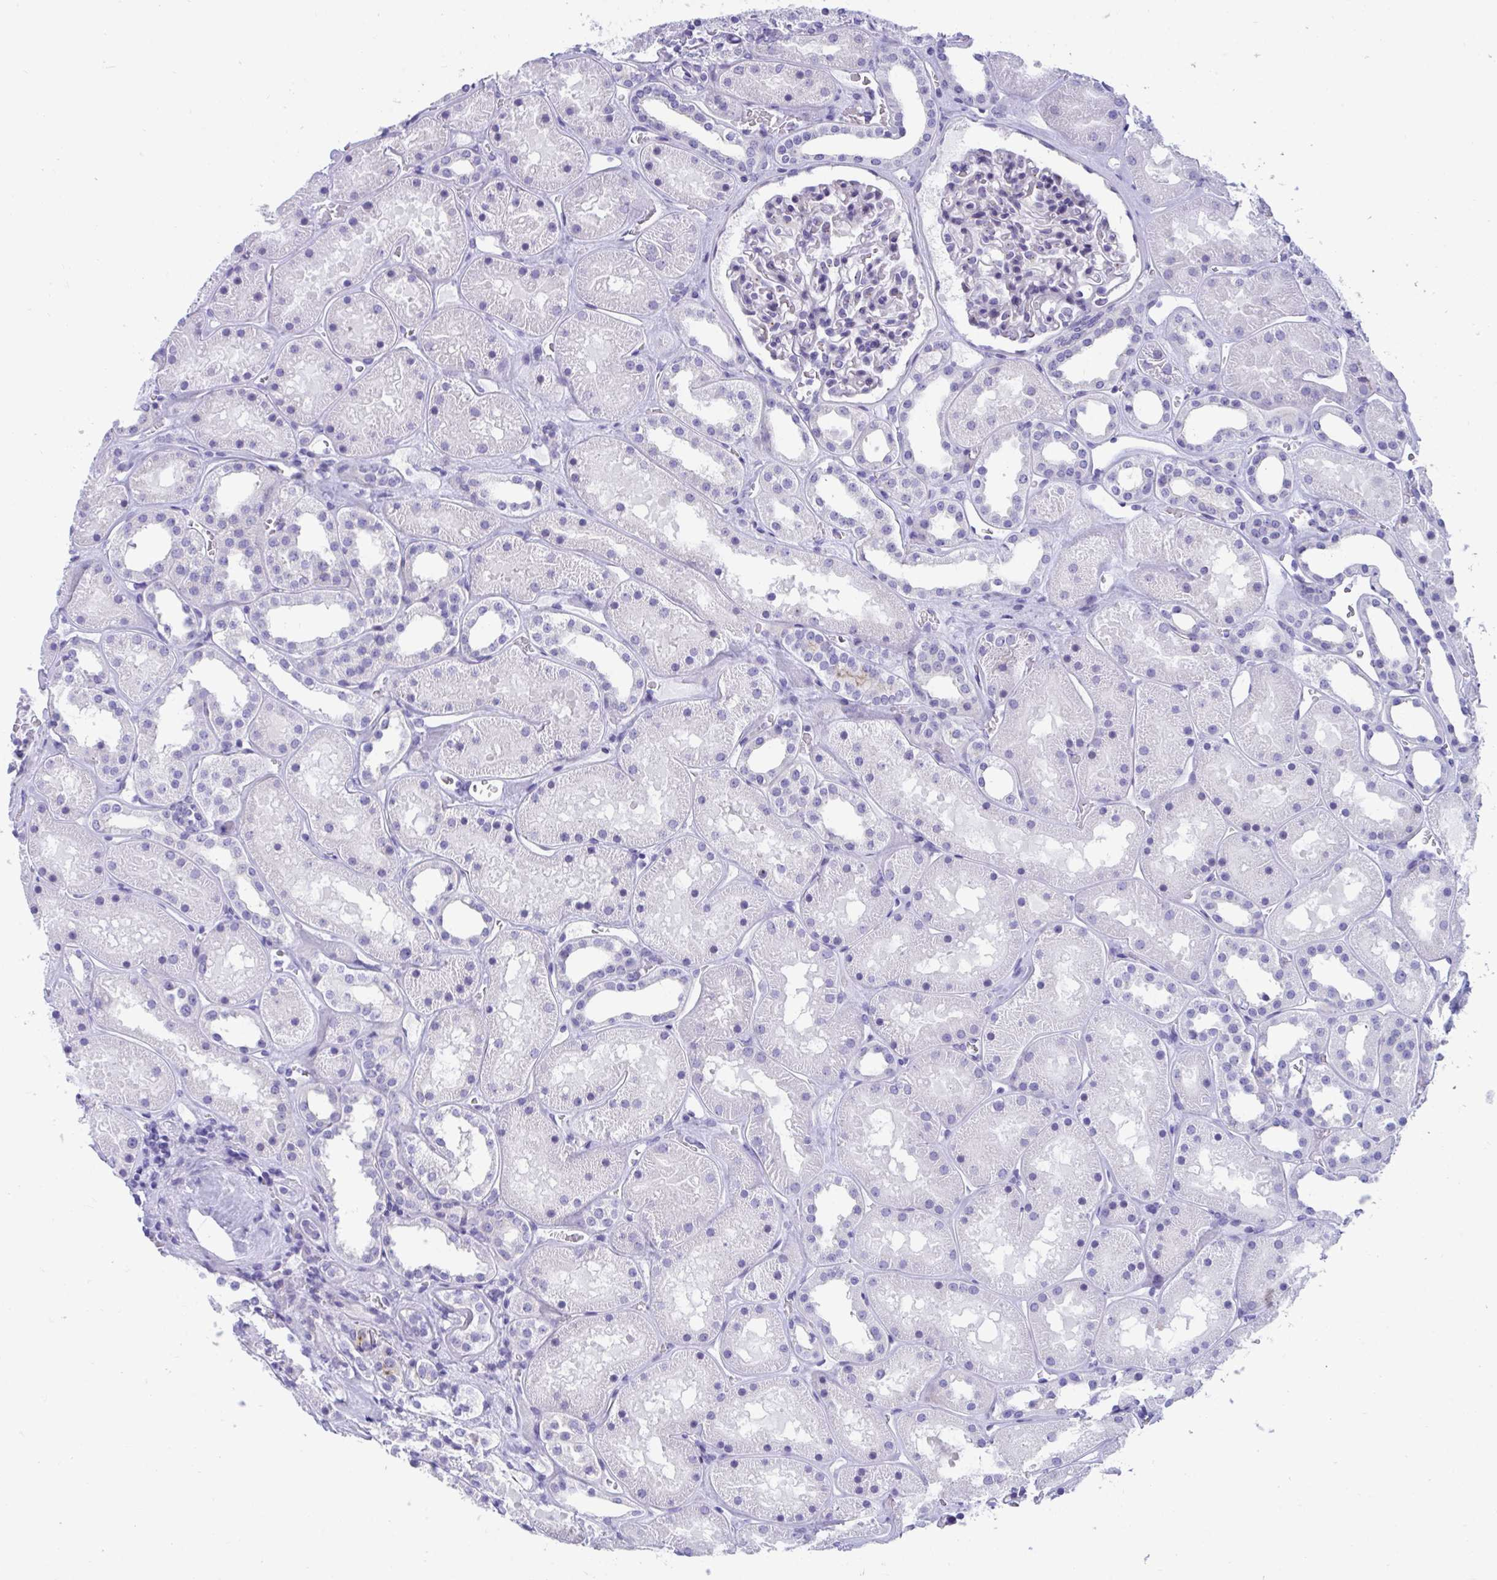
{"staining": {"intensity": "negative", "quantity": "none", "location": "none"}, "tissue": "kidney", "cell_type": "Cells in glomeruli", "image_type": "normal", "snomed": [{"axis": "morphology", "description": "Normal tissue, NOS"}, {"axis": "topography", "description": "Kidney"}], "caption": "Immunohistochemistry (IHC) image of benign kidney stained for a protein (brown), which displays no positivity in cells in glomeruli.", "gene": "TTC30A", "patient": {"sex": "female", "age": 41}}